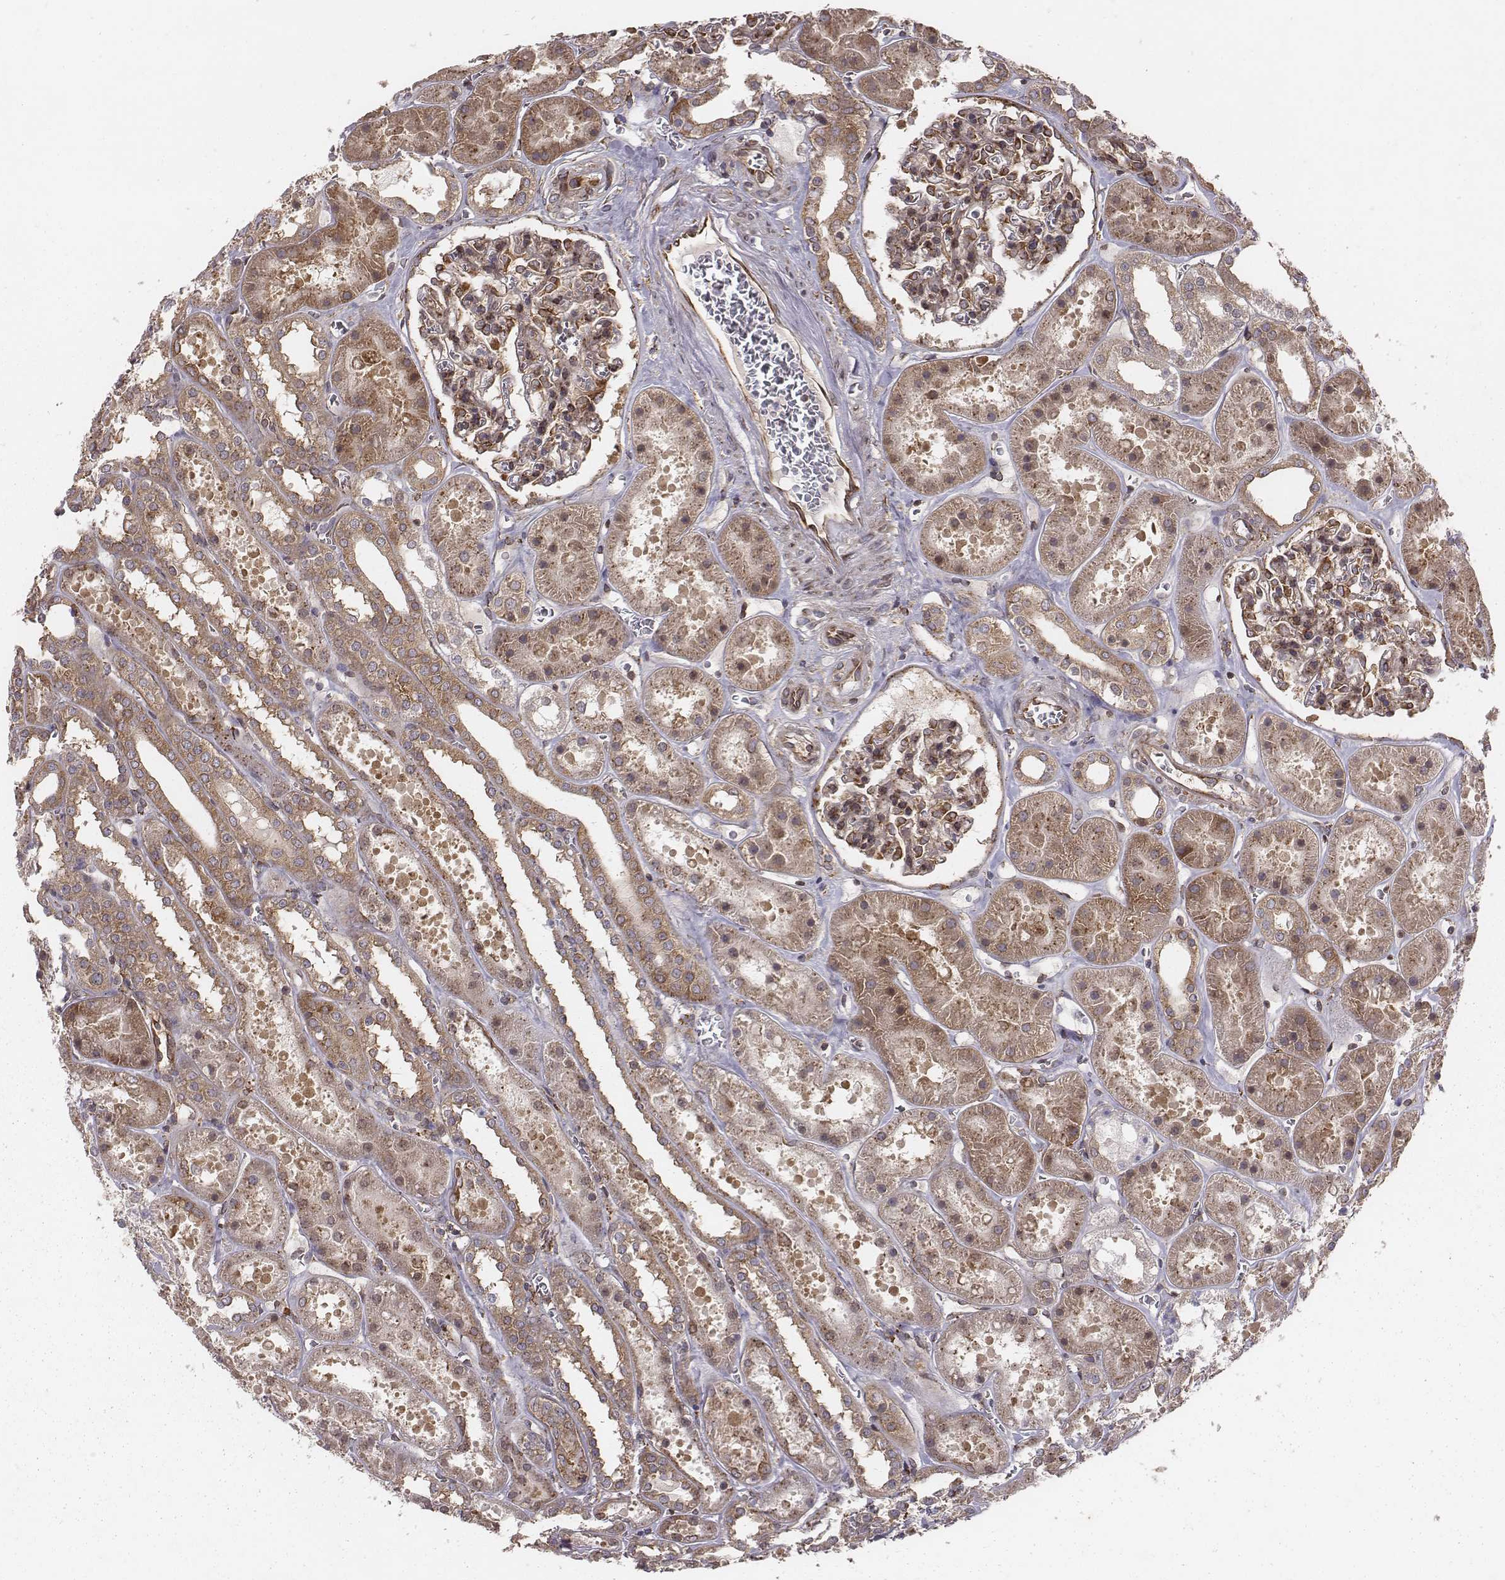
{"staining": {"intensity": "strong", "quantity": "25%-75%", "location": "cytoplasmic/membranous"}, "tissue": "kidney", "cell_type": "Cells in glomeruli", "image_type": "normal", "snomed": [{"axis": "morphology", "description": "Normal tissue, NOS"}, {"axis": "topography", "description": "Kidney"}], "caption": "Protein expression analysis of normal human kidney reveals strong cytoplasmic/membranous positivity in approximately 25%-75% of cells in glomeruli. (Brightfield microscopy of DAB IHC at high magnification).", "gene": "TXLNA", "patient": {"sex": "female", "age": 41}}